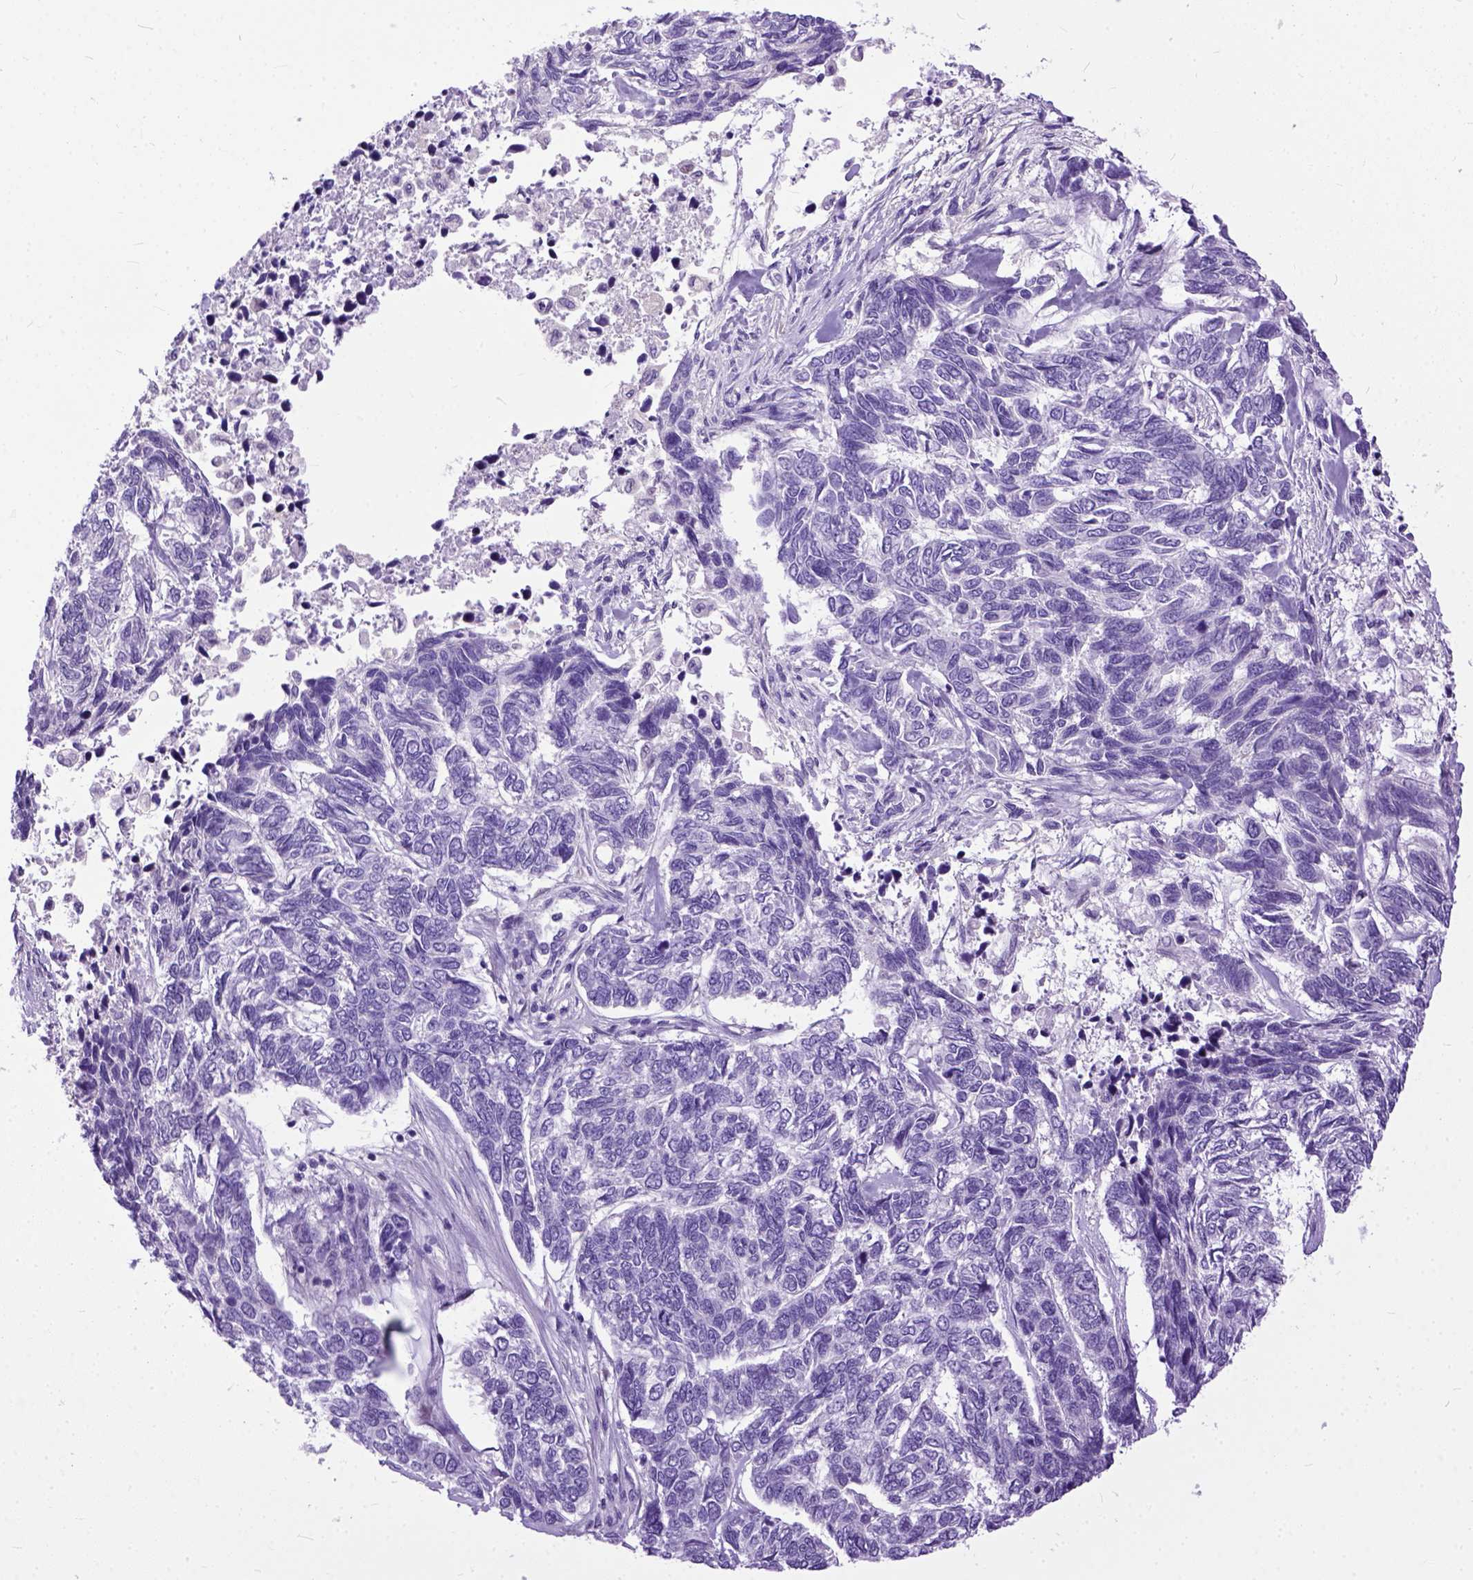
{"staining": {"intensity": "negative", "quantity": "none", "location": "none"}, "tissue": "skin cancer", "cell_type": "Tumor cells", "image_type": "cancer", "snomed": [{"axis": "morphology", "description": "Basal cell carcinoma"}, {"axis": "topography", "description": "Skin"}], "caption": "The histopathology image demonstrates no staining of tumor cells in skin cancer.", "gene": "CRB1", "patient": {"sex": "female", "age": 65}}